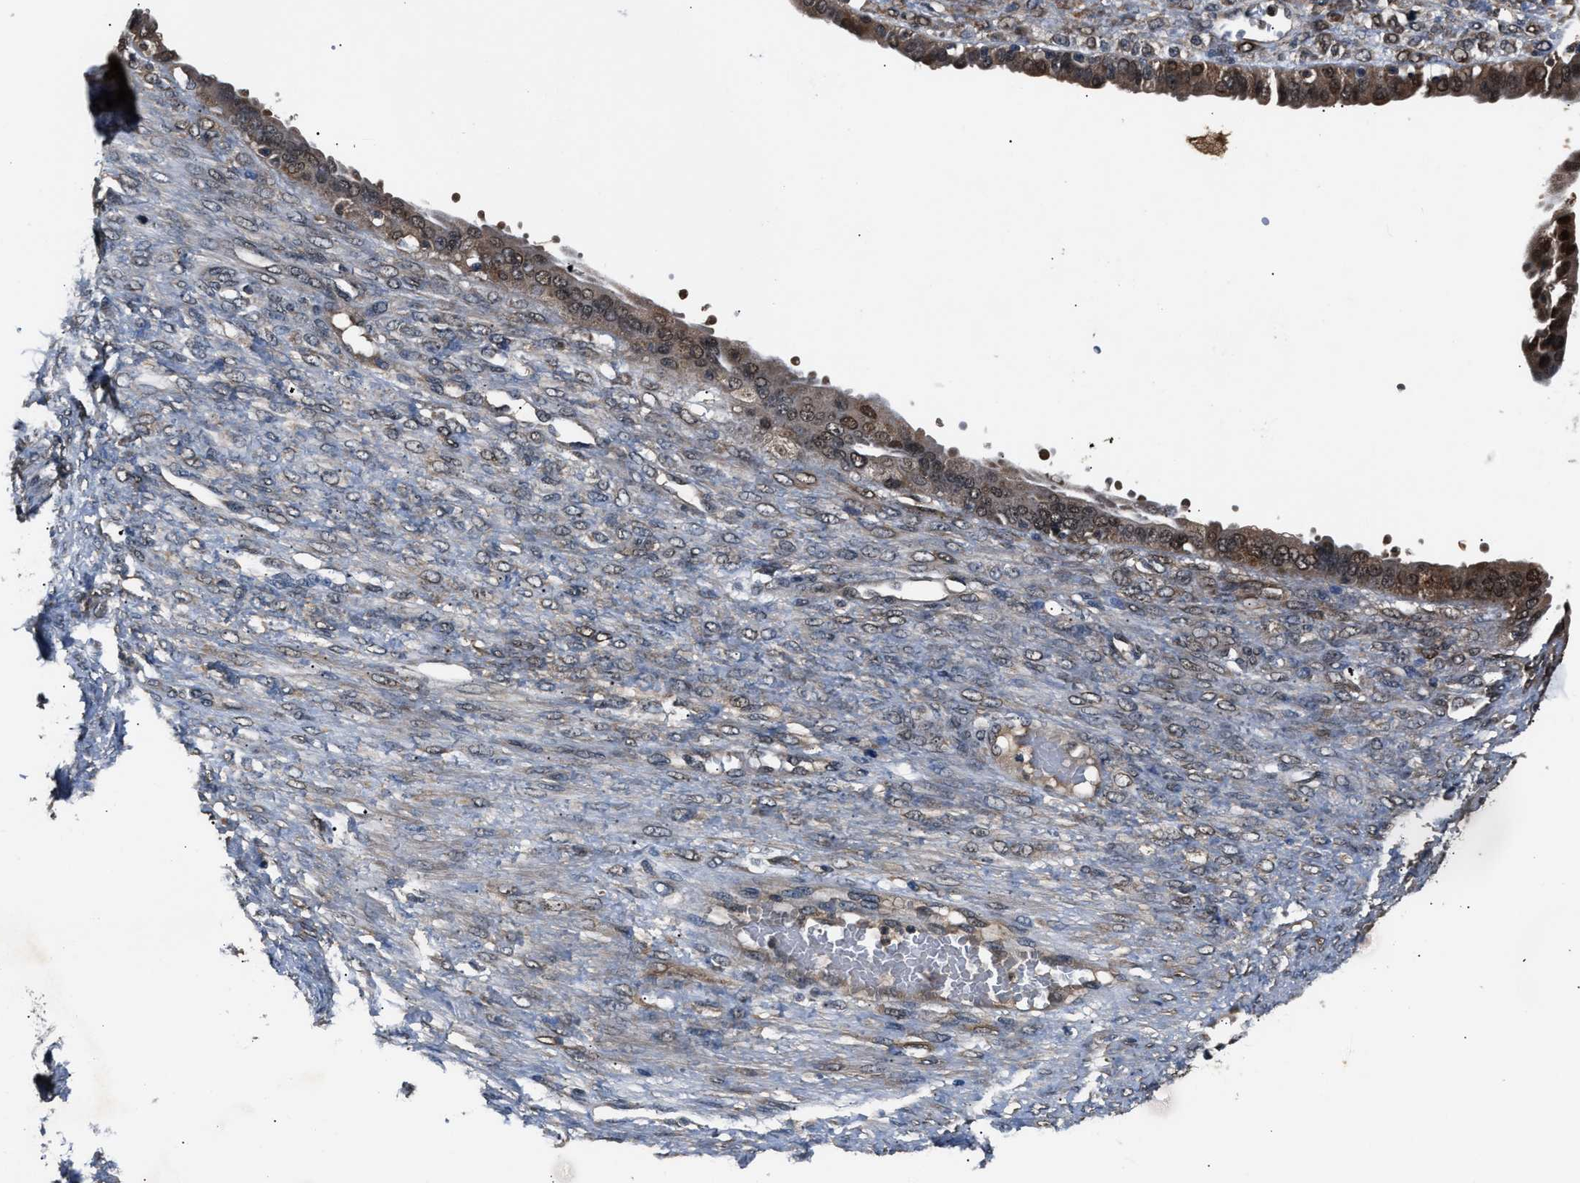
{"staining": {"intensity": "weak", "quantity": ">75%", "location": "cytoplasmic/membranous,nuclear"}, "tissue": "ovarian cancer", "cell_type": "Tumor cells", "image_type": "cancer", "snomed": [{"axis": "morphology", "description": "Cystadenocarcinoma, serous, NOS"}, {"axis": "topography", "description": "Ovary"}], "caption": "Tumor cells display weak cytoplasmic/membranous and nuclear staining in about >75% of cells in ovarian serous cystadenocarcinoma.", "gene": "TP53I3", "patient": {"sex": "female", "age": 58}}